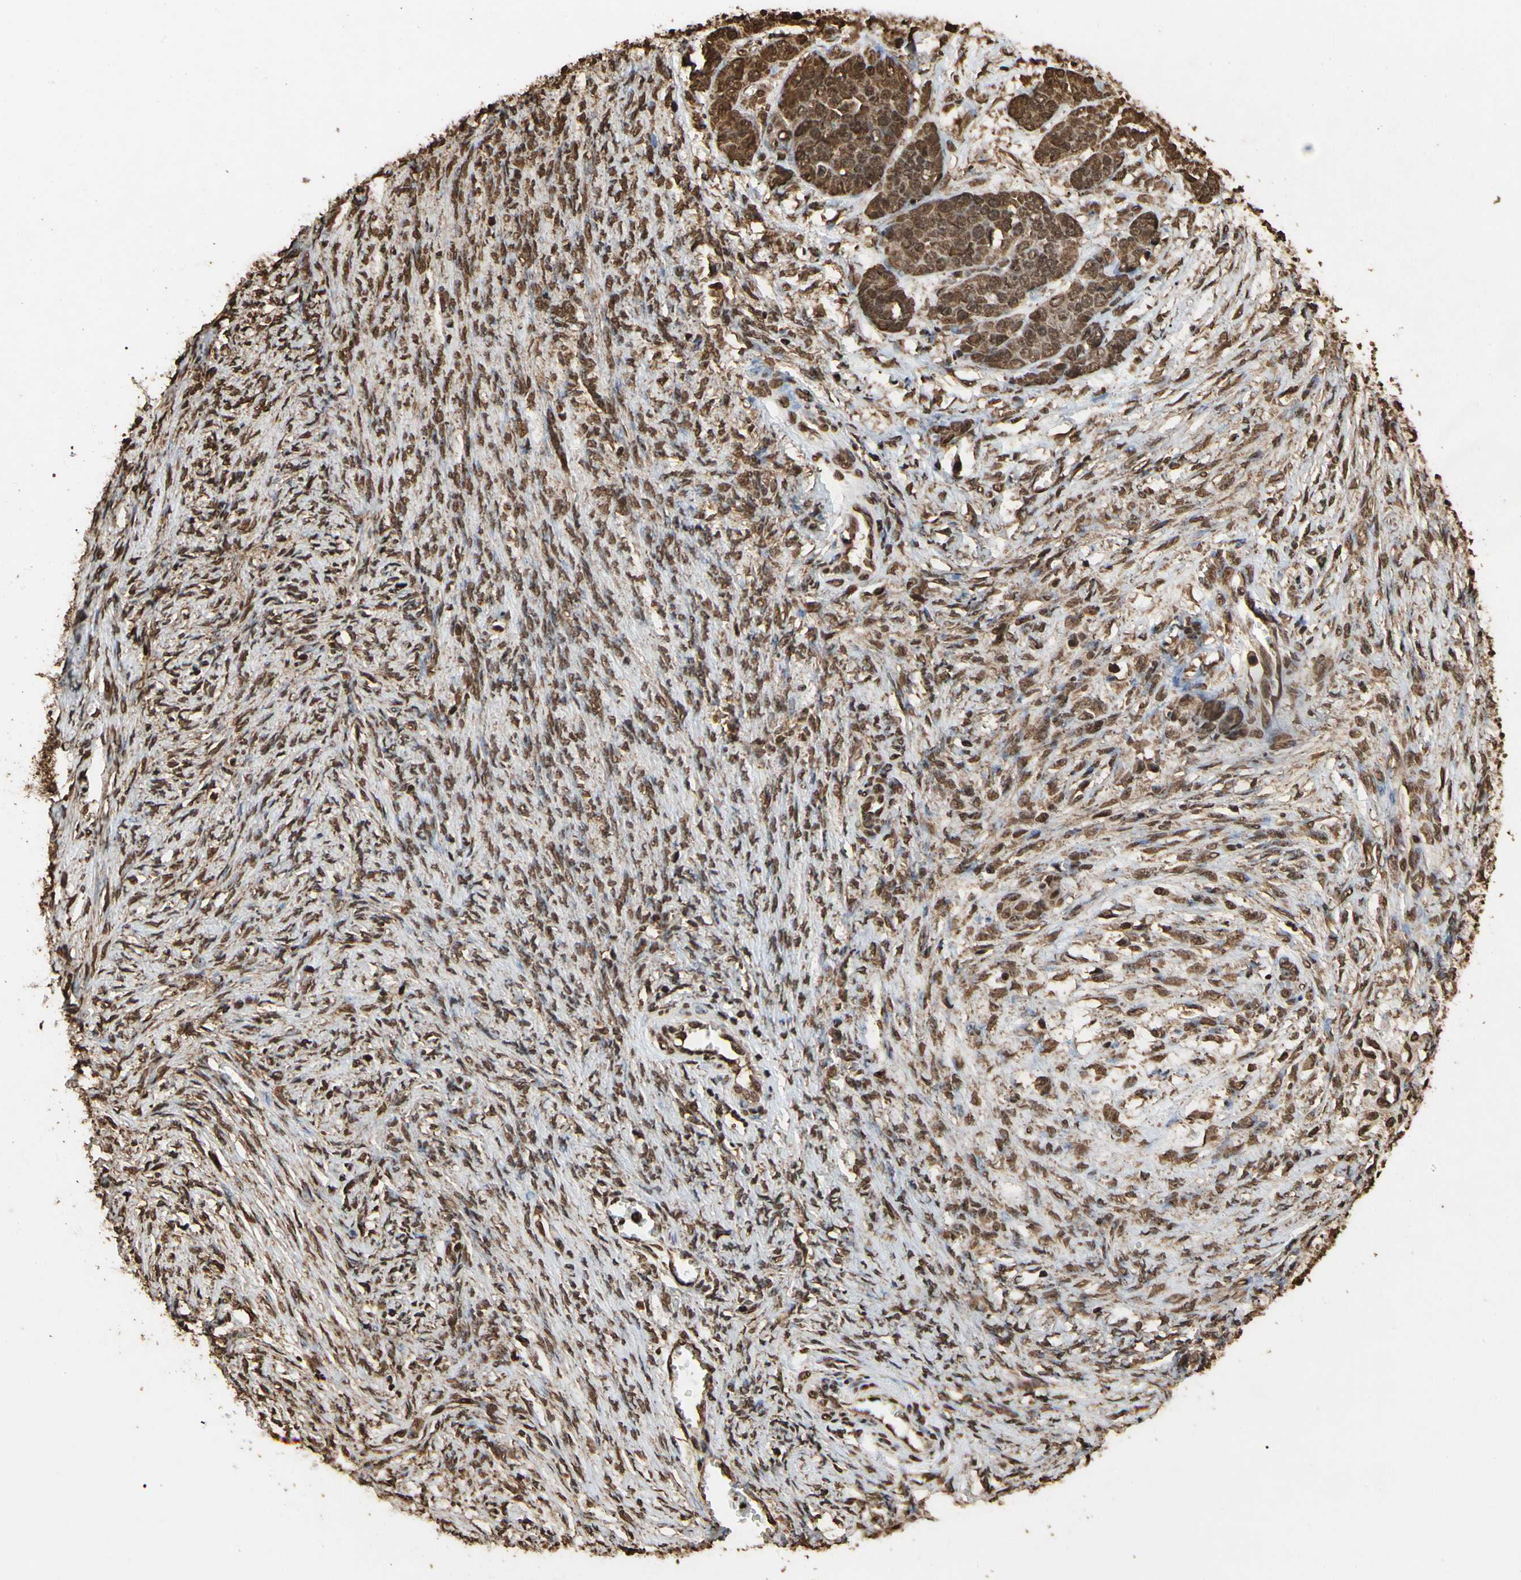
{"staining": {"intensity": "strong", "quantity": ">75%", "location": "cytoplasmic/membranous,nuclear"}, "tissue": "ovarian cancer", "cell_type": "Tumor cells", "image_type": "cancer", "snomed": [{"axis": "morphology", "description": "Cystadenocarcinoma, serous, NOS"}, {"axis": "topography", "description": "Ovary"}], "caption": "The image demonstrates staining of serous cystadenocarcinoma (ovarian), revealing strong cytoplasmic/membranous and nuclear protein expression (brown color) within tumor cells.", "gene": "HNRNPK", "patient": {"sex": "female", "age": 44}}